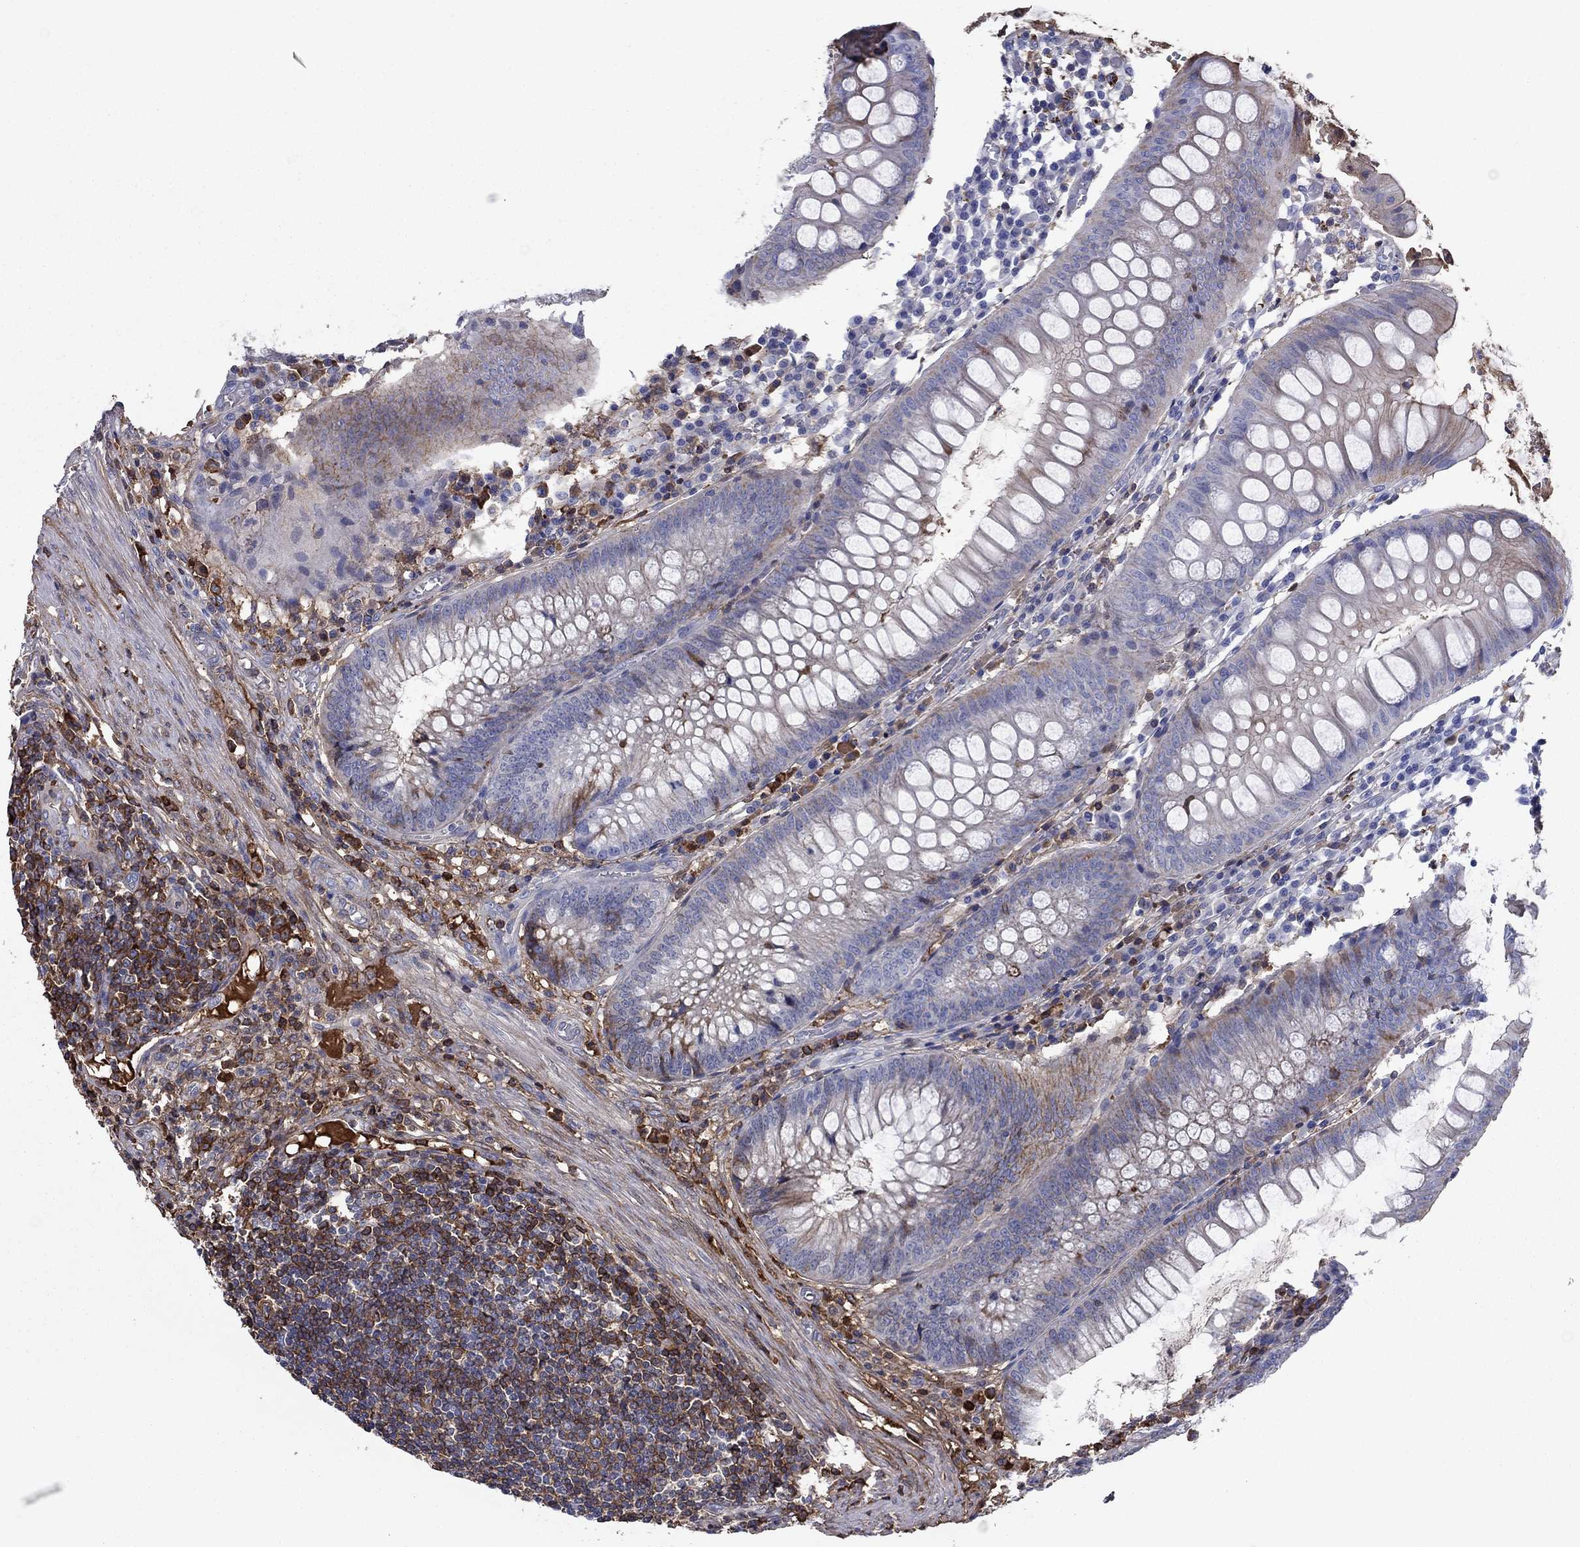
{"staining": {"intensity": "weak", "quantity": "<25%", "location": "cytoplasmic/membranous"}, "tissue": "appendix", "cell_type": "Glandular cells", "image_type": "normal", "snomed": [{"axis": "morphology", "description": "Normal tissue, NOS"}, {"axis": "morphology", "description": "Inflammation, NOS"}, {"axis": "topography", "description": "Appendix"}], "caption": "An immunohistochemistry image of unremarkable appendix is shown. There is no staining in glandular cells of appendix.", "gene": "HPX", "patient": {"sex": "male", "age": 16}}